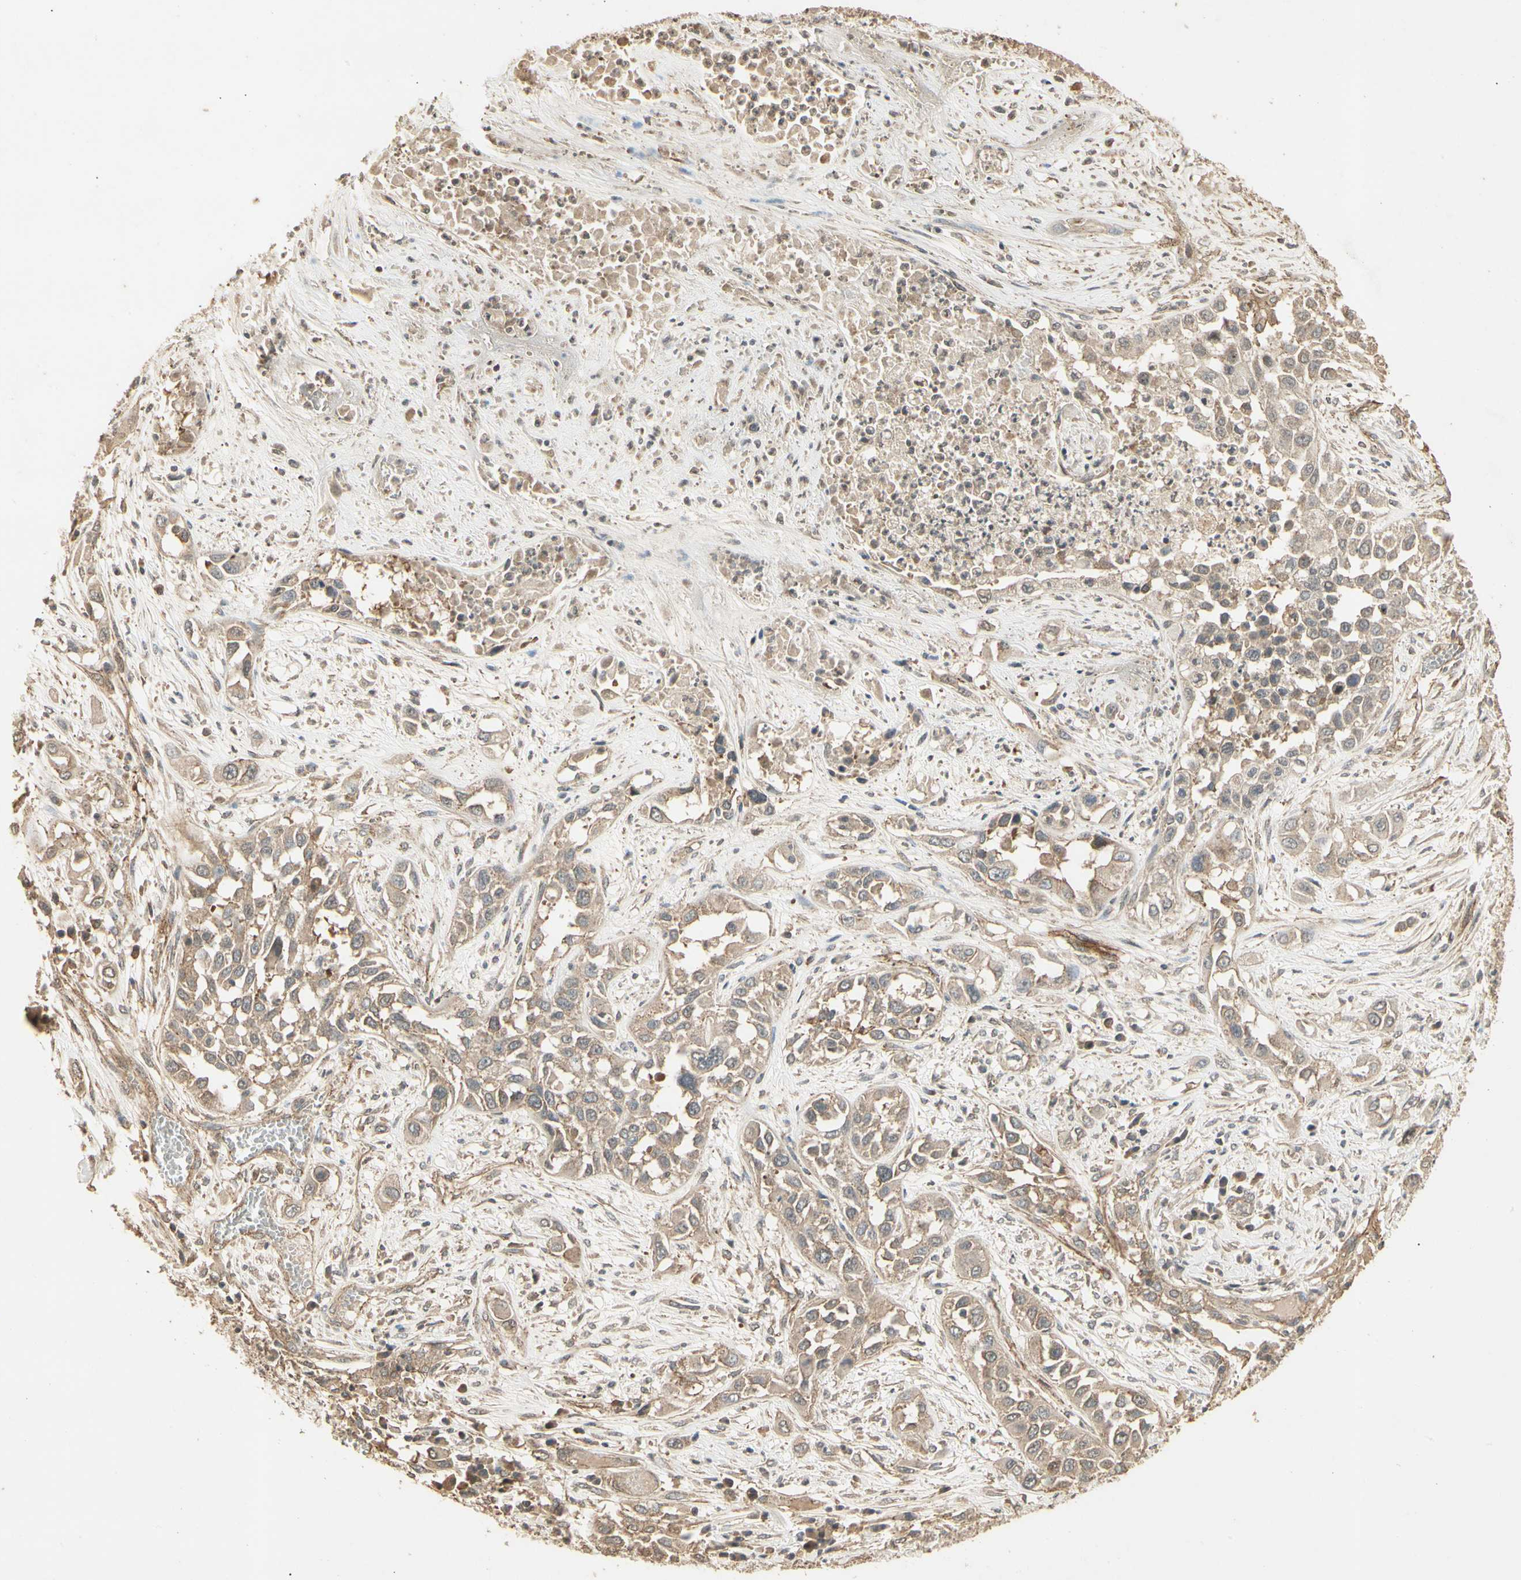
{"staining": {"intensity": "weak", "quantity": ">75%", "location": "cytoplasmic/membranous"}, "tissue": "lung cancer", "cell_type": "Tumor cells", "image_type": "cancer", "snomed": [{"axis": "morphology", "description": "Squamous cell carcinoma, NOS"}, {"axis": "topography", "description": "Lung"}], "caption": "Immunohistochemistry (IHC) (DAB (3,3'-diaminobenzidine)) staining of human squamous cell carcinoma (lung) displays weak cytoplasmic/membranous protein expression in about >75% of tumor cells. The staining was performed using DAB to visualize the protein expression in brown, while the nuclei were stained in blue with hematoxylin (Magnification: 20x).", "gene": "RNF180", "patient": {"sex": "male", "age": 71}}